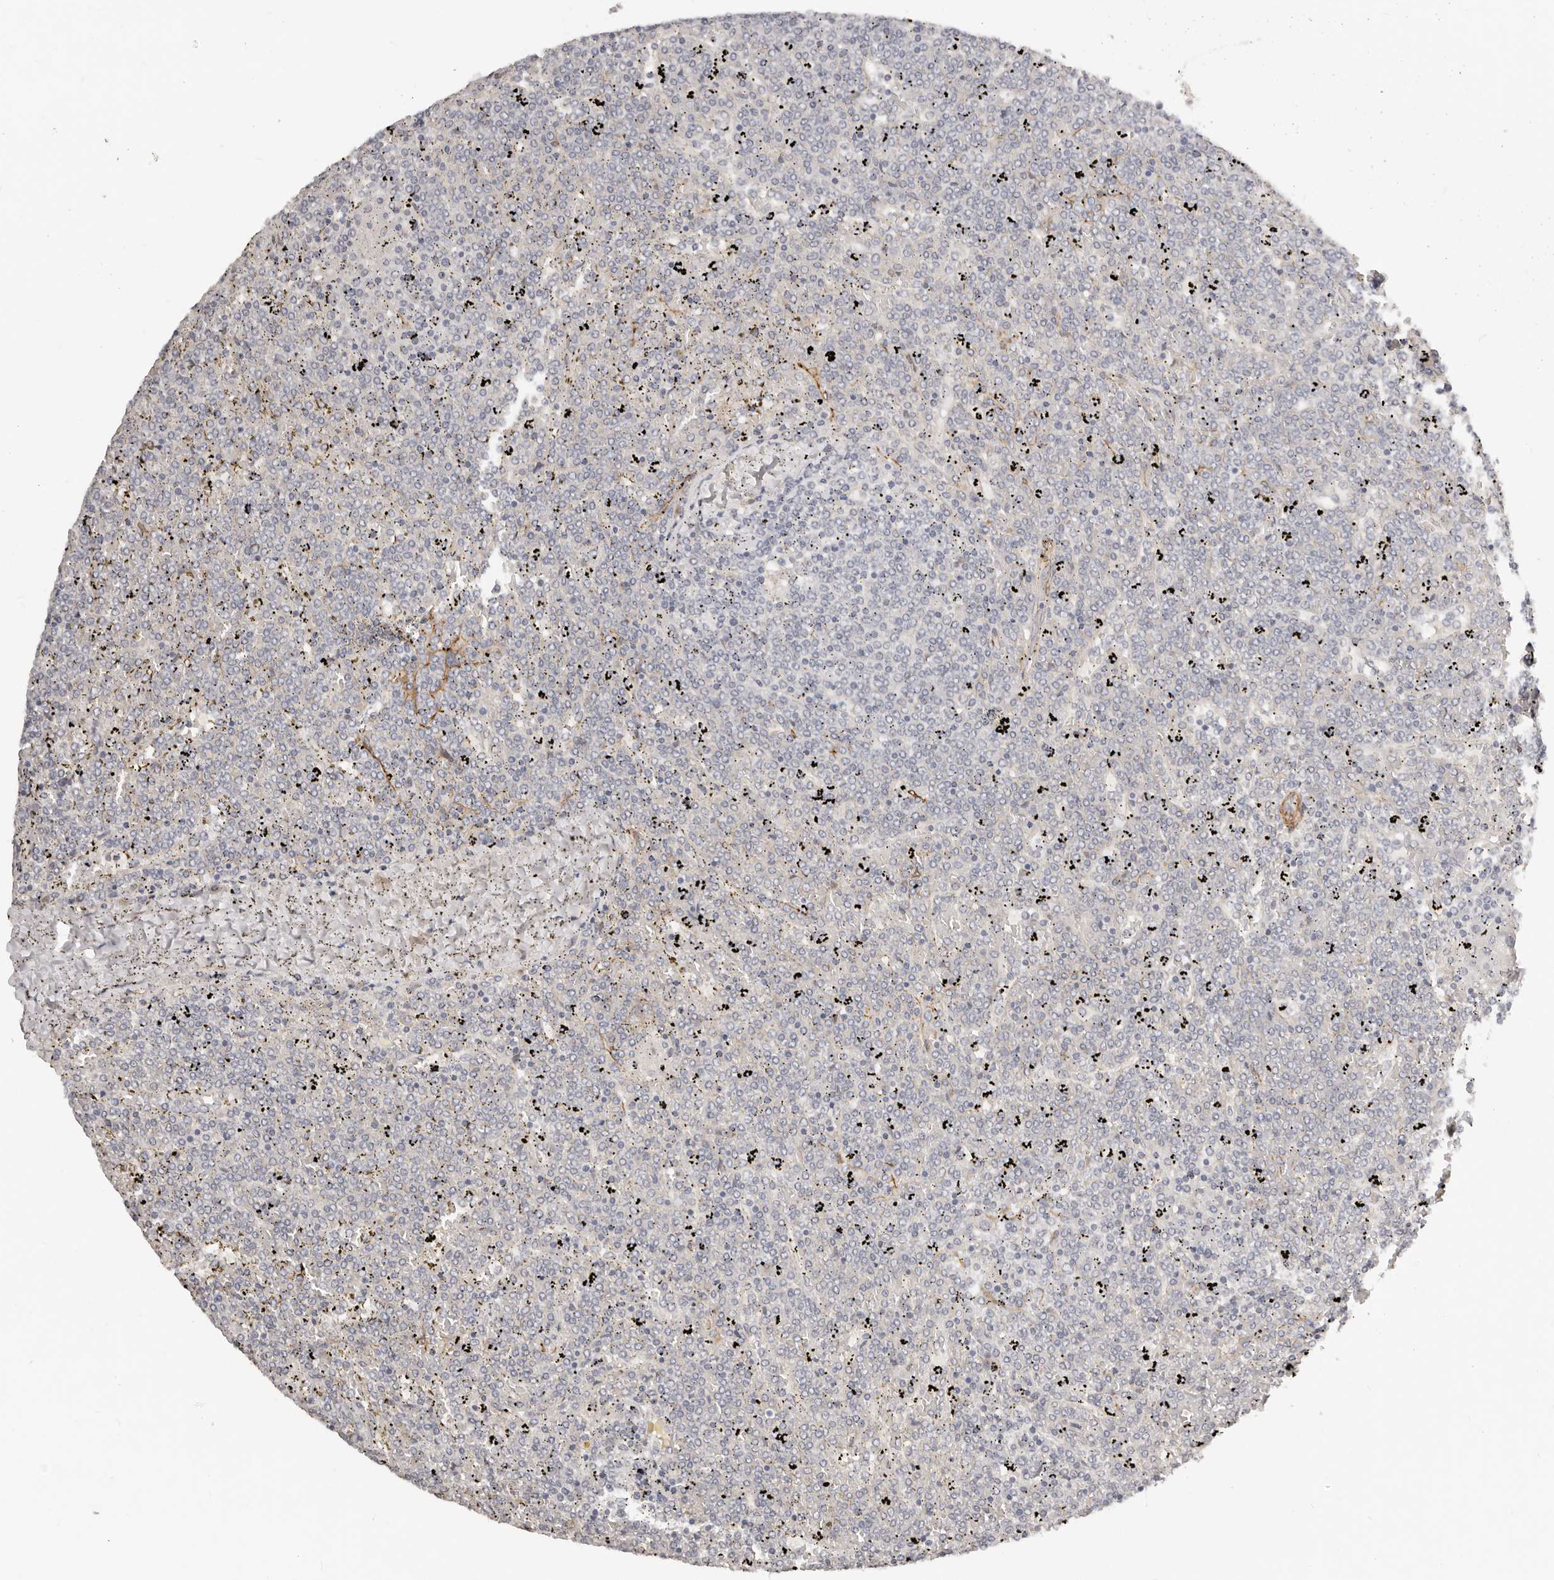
{"staining": {"intensity": "negative", "quantity": "none", "location": "none"}, "tissue": "lymphoma", "cell_type": "Tumor cells", "image_type": "cancer", "snomed": [{"axis": "morphology", "description": "Malignant lymphoma, non-Hodgkin's type, Low grade"}, {"axis": "topography", "description": "Spleen"}], "caption": "This is a photomicrograph of immunohistochemistry (IHC) staining of malignant lymphoma, non-Hodgkin's type (low-grade), which shows no staining in tumor cells.", "gene": "RABAC1", "patient": {"sex": "female", "age": 19}}